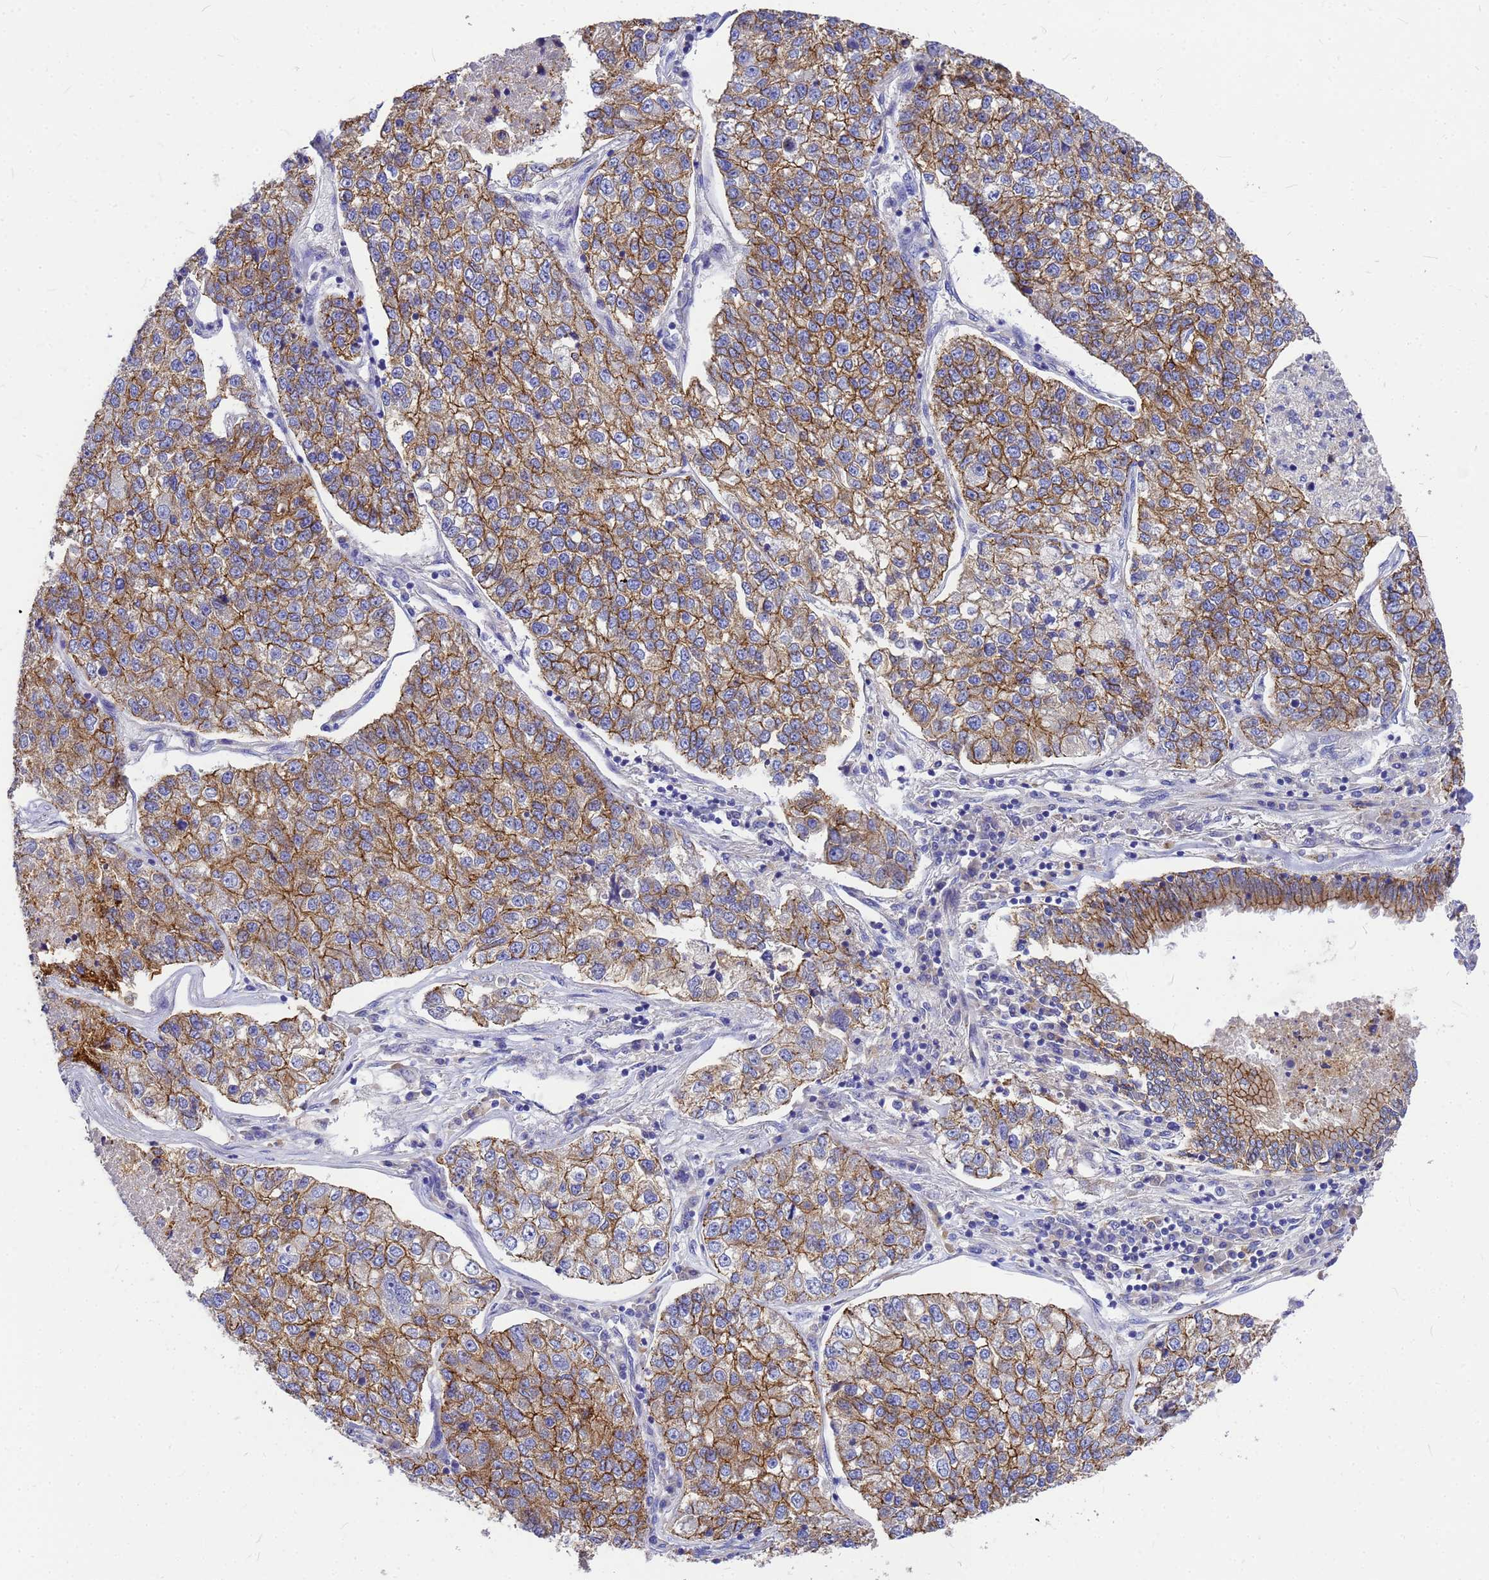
{"staining": {"intensity": "moderate", "quantity": ">75%", "location": "cytoplasmic/membranous"}, "tissue": "lung cancer", "cell_type": "Tumor cells", "image_type": "cancer", "snomed": [{"axis": "morphology", "description": "Adenocarcinoma, NOS"}, {"axis": "topography", "description": "Lung"}], "caption": "Lung adenocarcinoma stained with immunohistochemistry (IHC) exhibits moderate cytoplasmic/membranous staining in about >75% of tumor cells.", "gene": "FBXW5", "patient": {"sex": "male", "age": 49}}